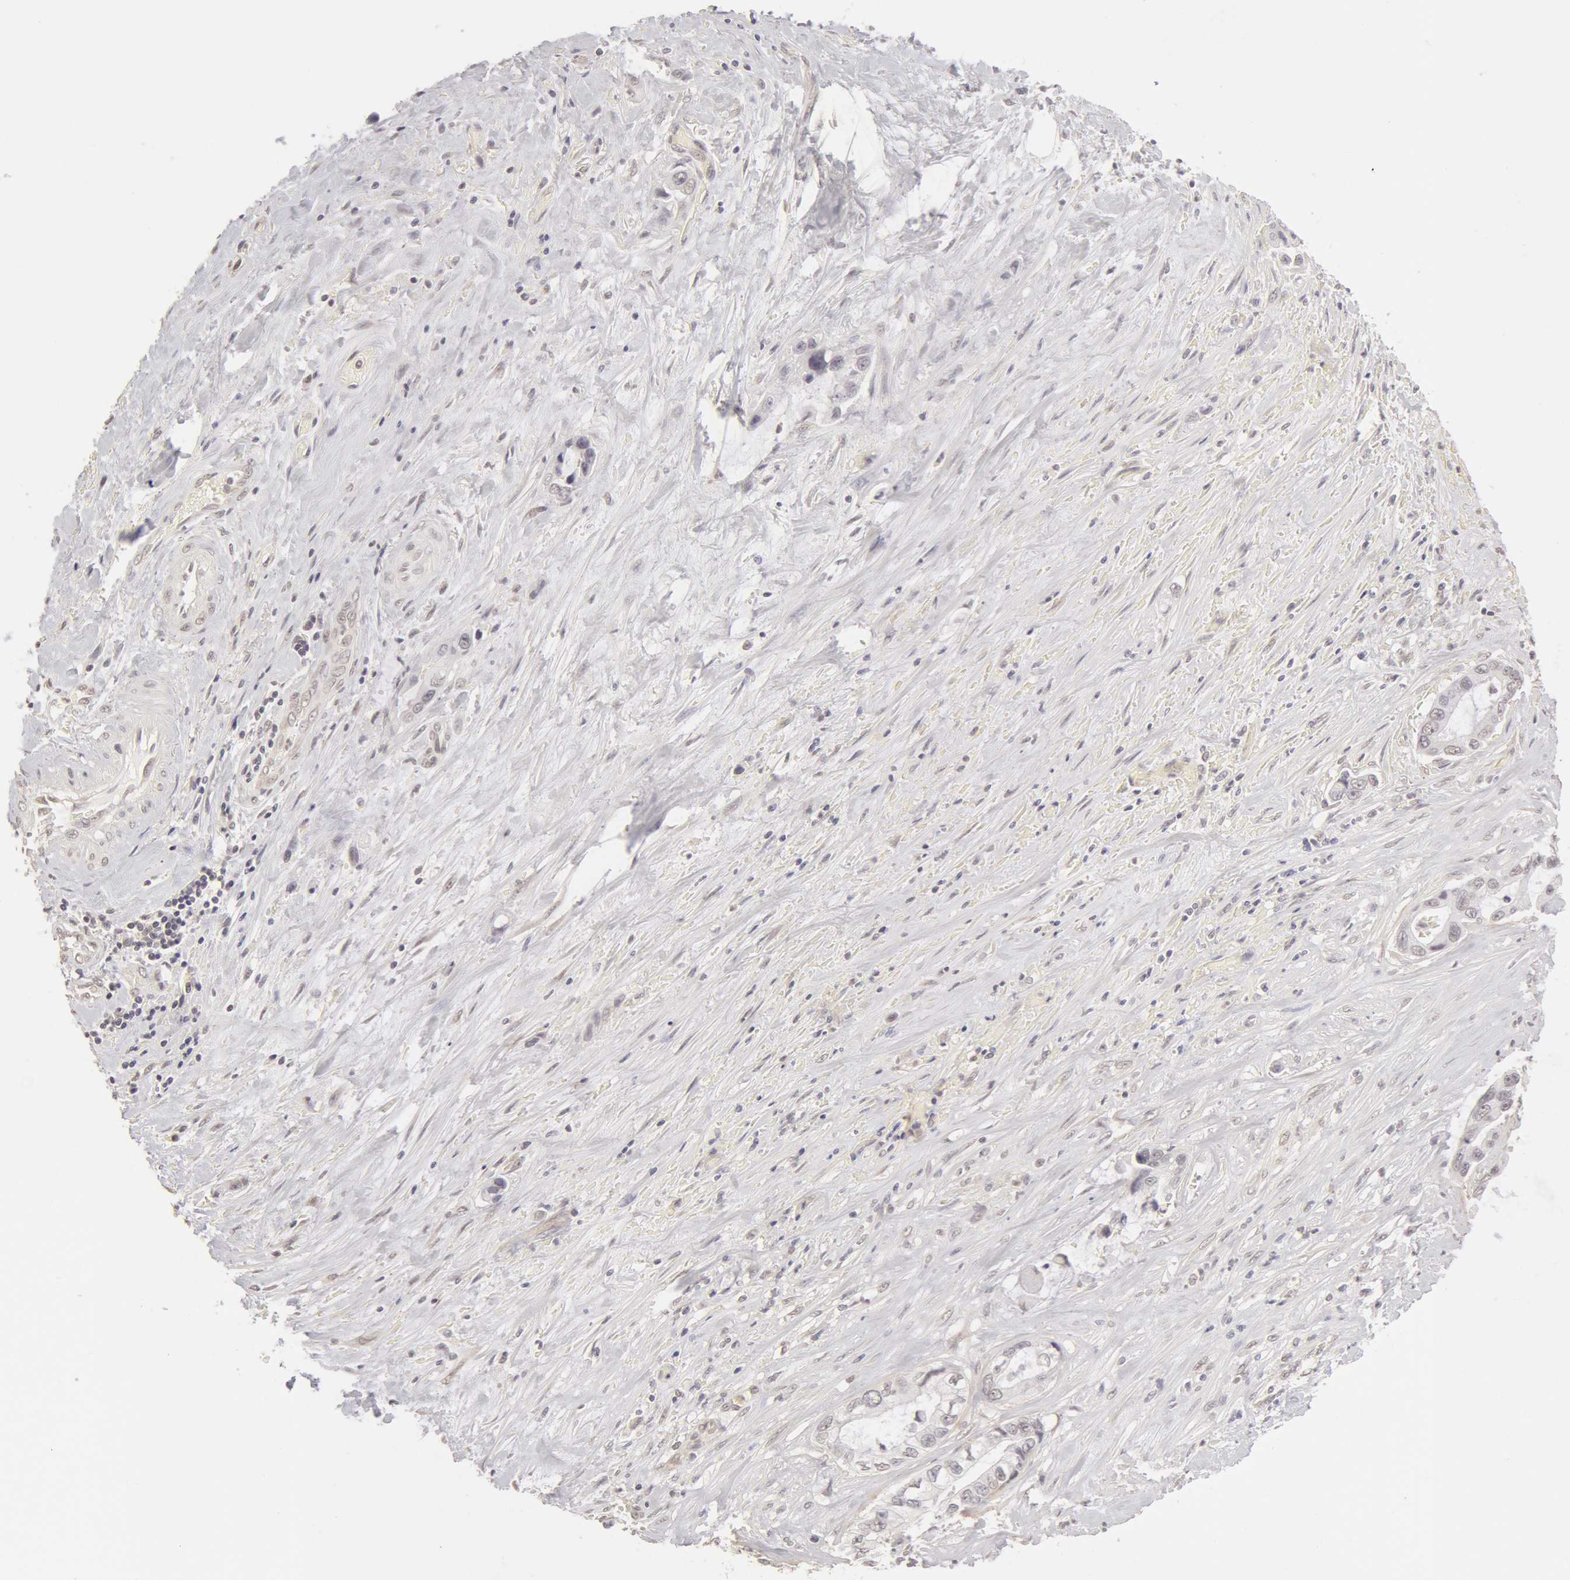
{"staining": {"intensity": "negative", "quantity": "none", "location": "none"}, "tissue": "pancreatic cancer", "cell_type": "Tumor cells", "image_type": "cancer", "snomed": [{"axis": "morphology", "description": "Adenocarcinoma, NOS"}, {"axis": "topography", "description": "Pancreas"}, {"axis": "topography", "description": "Stomach, upper"}], "caption": "This is a micrograph of immunohistochemistry staining of pancreatic cancer (adenocarcinoma), which shows no positivity in tumor cells. (Brightfield microscopy of DAB IHC at high magnification).", "gene": "ADAM10", "patient": {"sex": "male", "age": 77}}